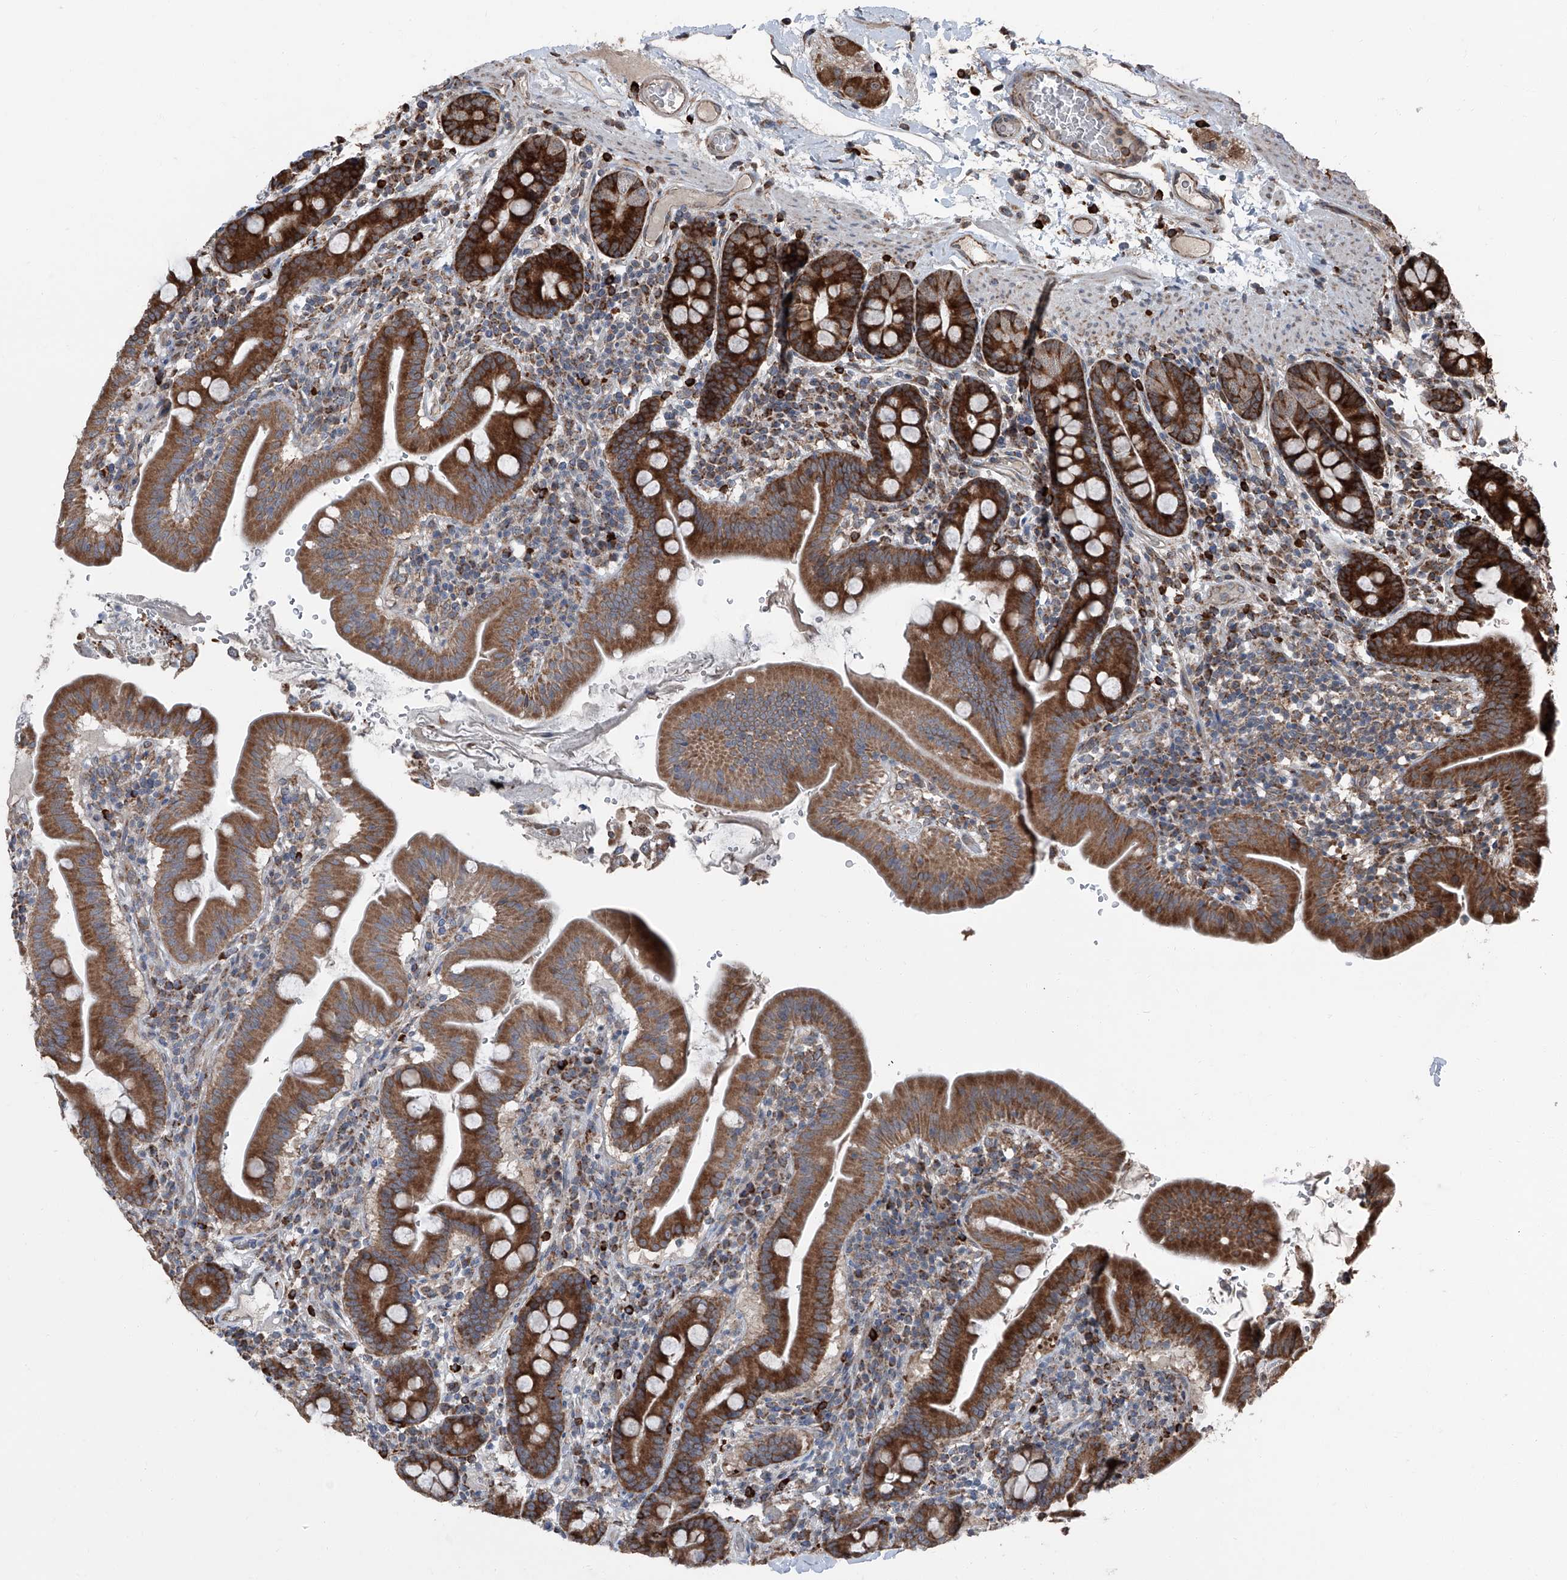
{"staining": {"intensity": "strong", "quantity": ">75%", "location": "cytoplasmic/membranous"}, "tissue": "duodenum", "cell_type": "Glandular cells", "image_type": "normal", "snomed": [{"axis": "morphology", "description": "Normal tissue, NOS"}, {"axis": "morphology", "description": "Adenocarcinoma, NOS"}, {"axis": "topography", "description": "Pancreas"}, {"axis": "topography", "description": "Duodenum"}], "caption": "Protein expression by immunohistochemistry (IHC) shows strong cytoplasmic/membranous expression in about >75% of glandular cells in normal duodenum.", "gene": "LIMK1", "patient": {"sex": "male", "age": 50}}